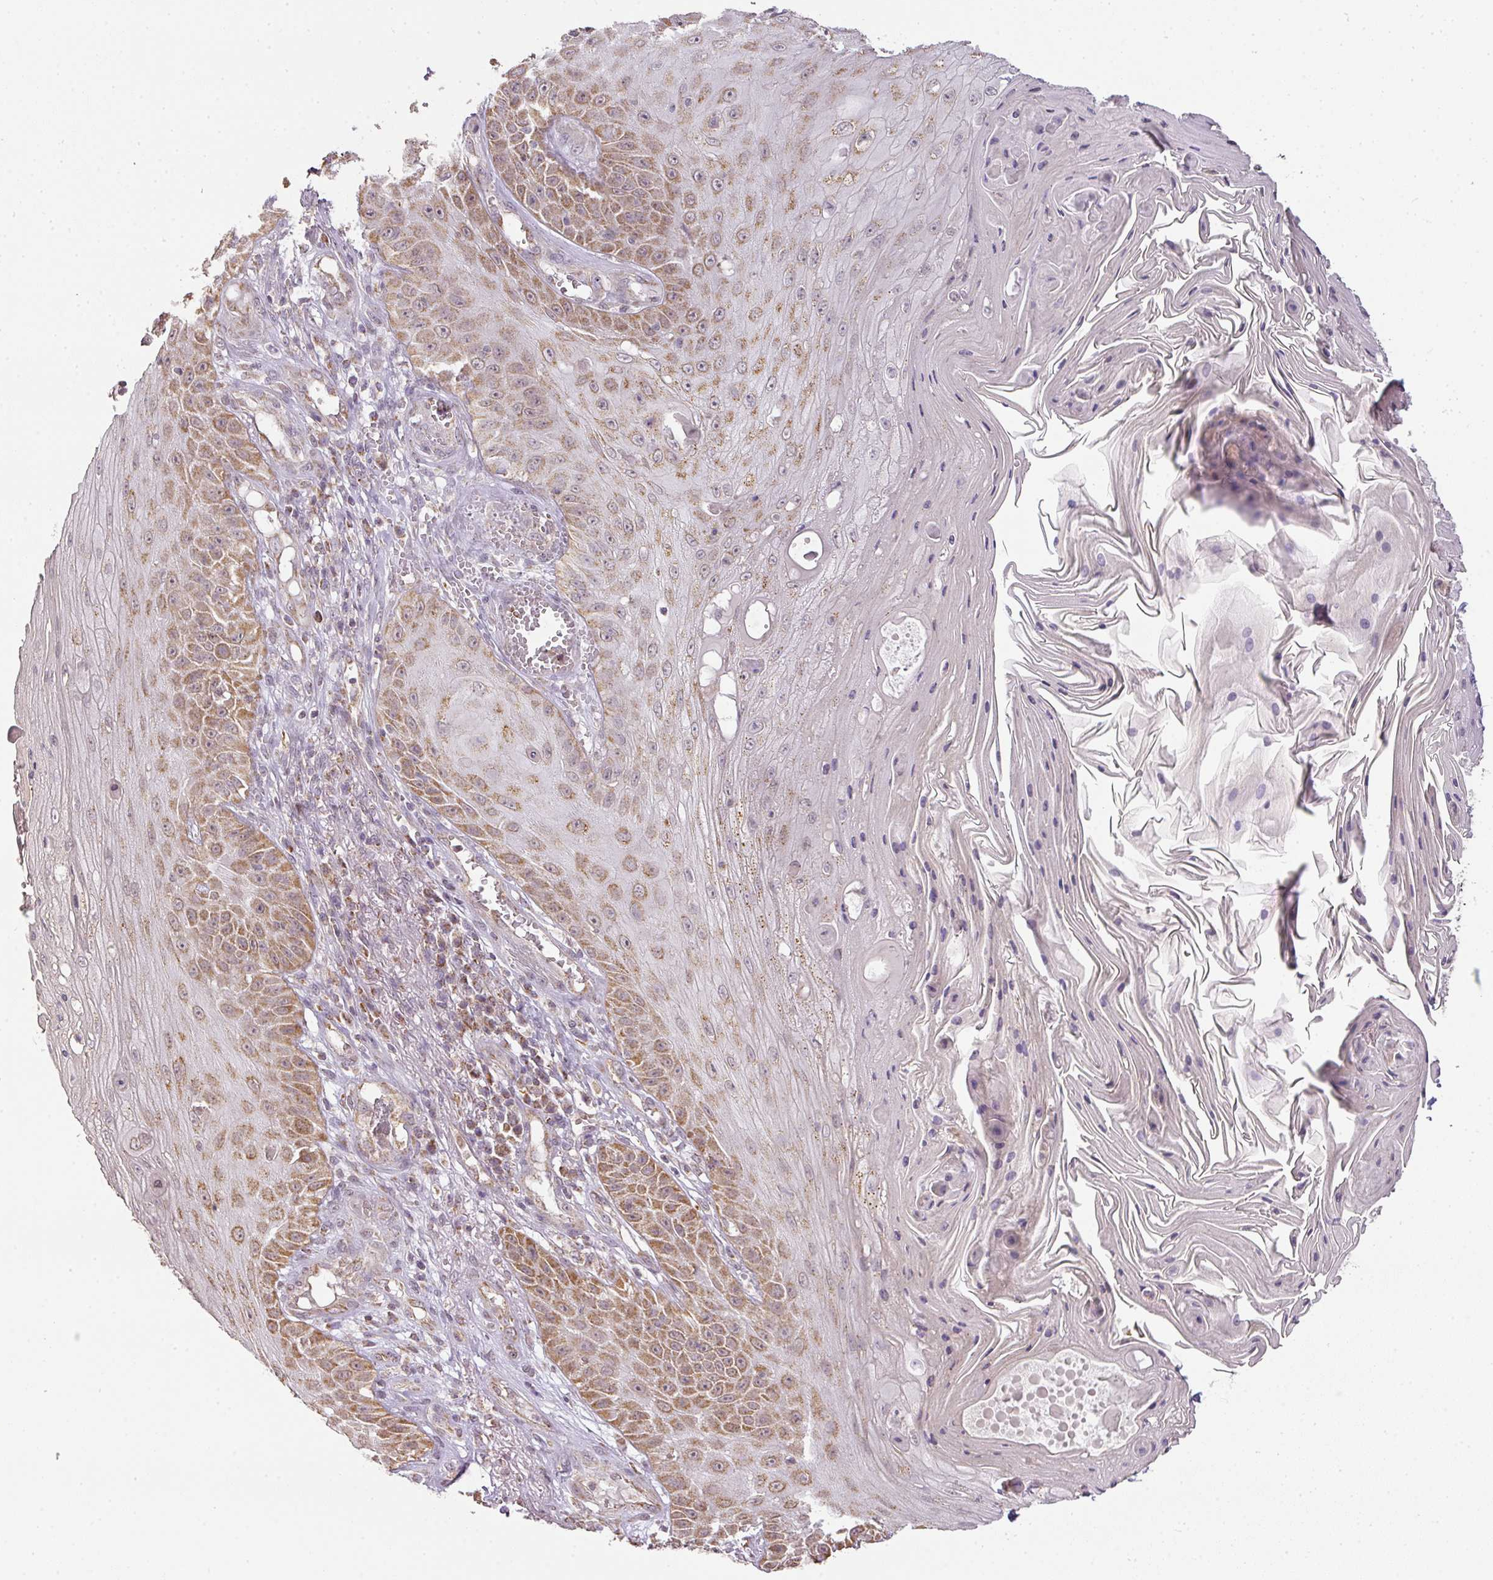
{"staining": {"intensity": "moderate", "quantity": "25%-75%", "location": "cytoplasmic/membranous,nuclear"}, "tissue": "skin cancer", "cell_type": "Tumor cells", "image_type": "cancer", "snomed": [{"axis": "morphology", "description": "Squamous cell carcinoma, NOS"}, {"axis": "topography", "description": "Skin"}], "caption": "A medium amount of moderate cytoplasmic/membranous and nuclear expression is appreciated in approximately 25%-75% of tumor cells in squamous cell carcinoma (skin) tissue.", "gene": "MYOM2", "patient": {"sex": "male", "age": 70}}